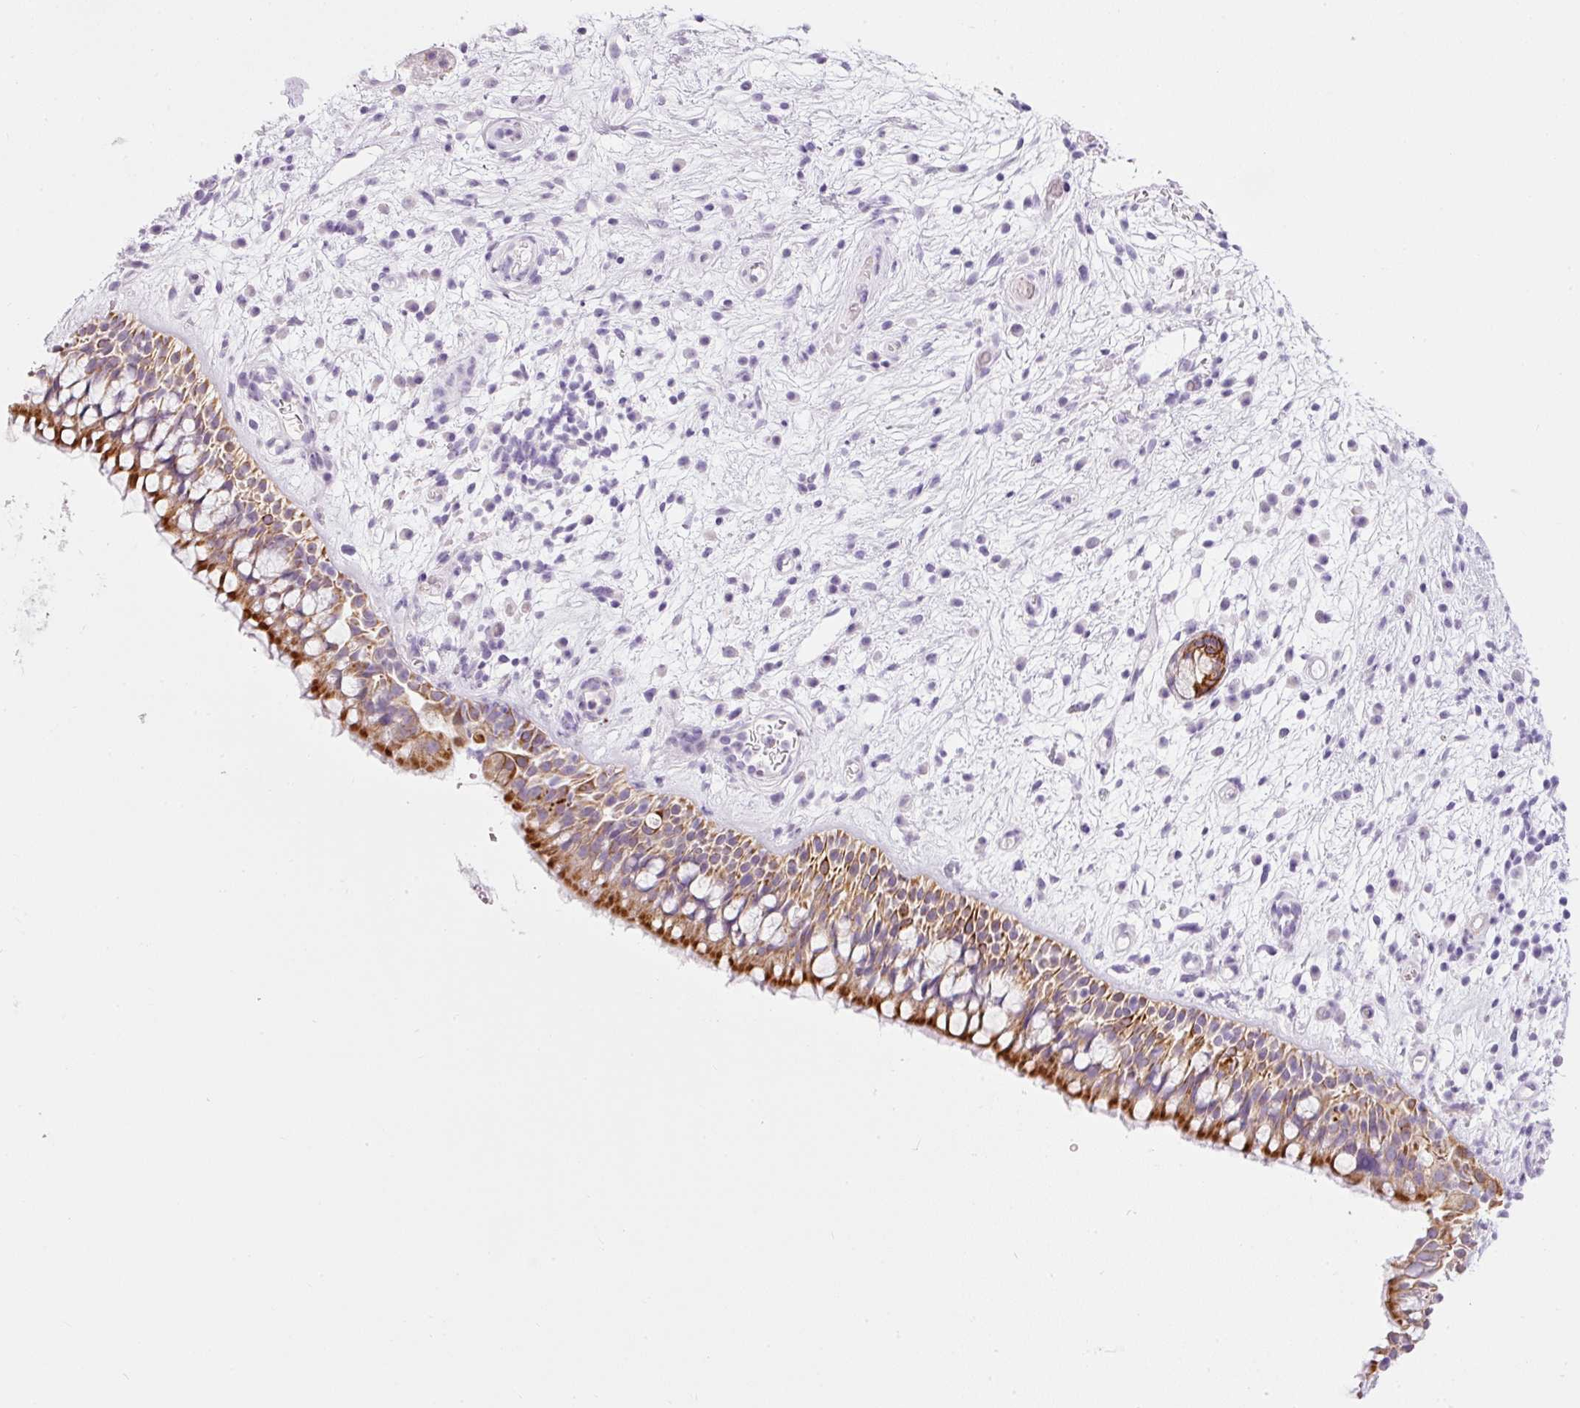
{"staining": {"intensity": "strong", "quantity": ">75%", "location": "cytoplasmic/membranous"}, "tissue": "nasopharynx", "cell_type": "Respiratory epithelial cells", "image_type": "normal", "snomed": [{"axis": "morphology", "description": "Normal tissue, NOS"}, {"axis": "morphology", "description": "Inflammation, NOS"}, {"axis": "topography", "description": "Nasopharynx"}], "caption": "IHC of unremarkable nasopharynx displays high levels of strong cytoplasmic/membranous positivity in about >75% of respiratory epithelial cells. Nuclei are stained in blue.", "gene": "CARD16", "patient": {"sex": "male", "age": 54}}